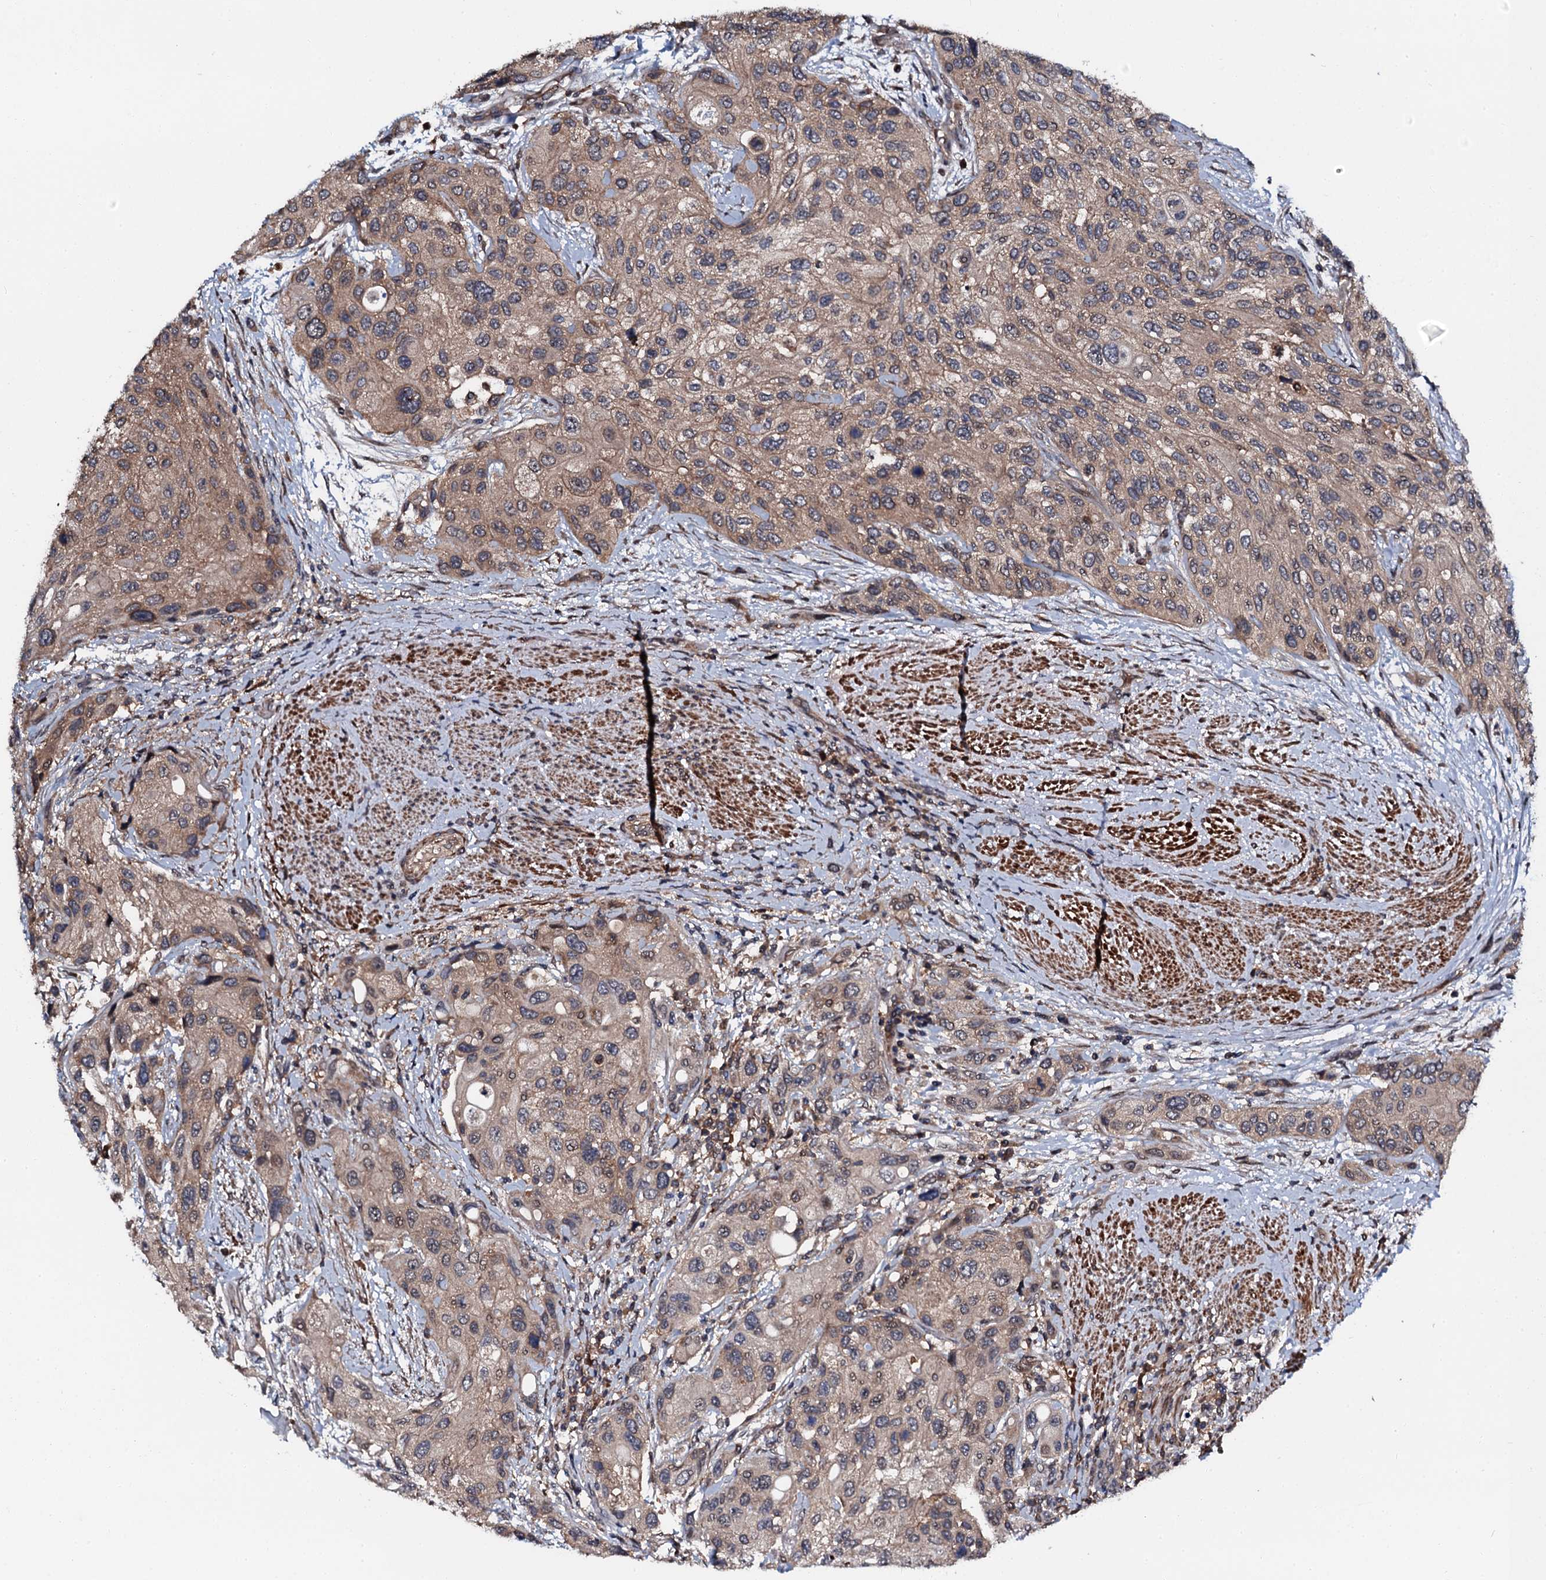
{"staining": {"intensity": "weak", "quantity": "25%-75%", "location": "cytoplasmic/membranous"}, "tissue": "urothelial cancer", "cell_type": "Tumor cells", "image_type": "cancer", "snomed": [{"axis": "morphology", "description": "Normal tissue, NOS"}, {"axis": "morphology", "description": "Urothelial carcinoma, High grade"}, {"axis": "topography", "description": "Vascular tissue"}, {"axis": "topography", "description": "Urinary bladder"}], "caption": "Tumor cells show weak cytoplasmic/membranous expression in about 25%-75% of cells in high-grade urothelial carcinoma. The staining was performed using DAB (3,3'-diaminobenzidine), with brown indicating positive protein expression. Nuclei are stained blue with hematoxylin.", "gene": "N4BP1", "patient": {"sex": "female", "age": 56}}